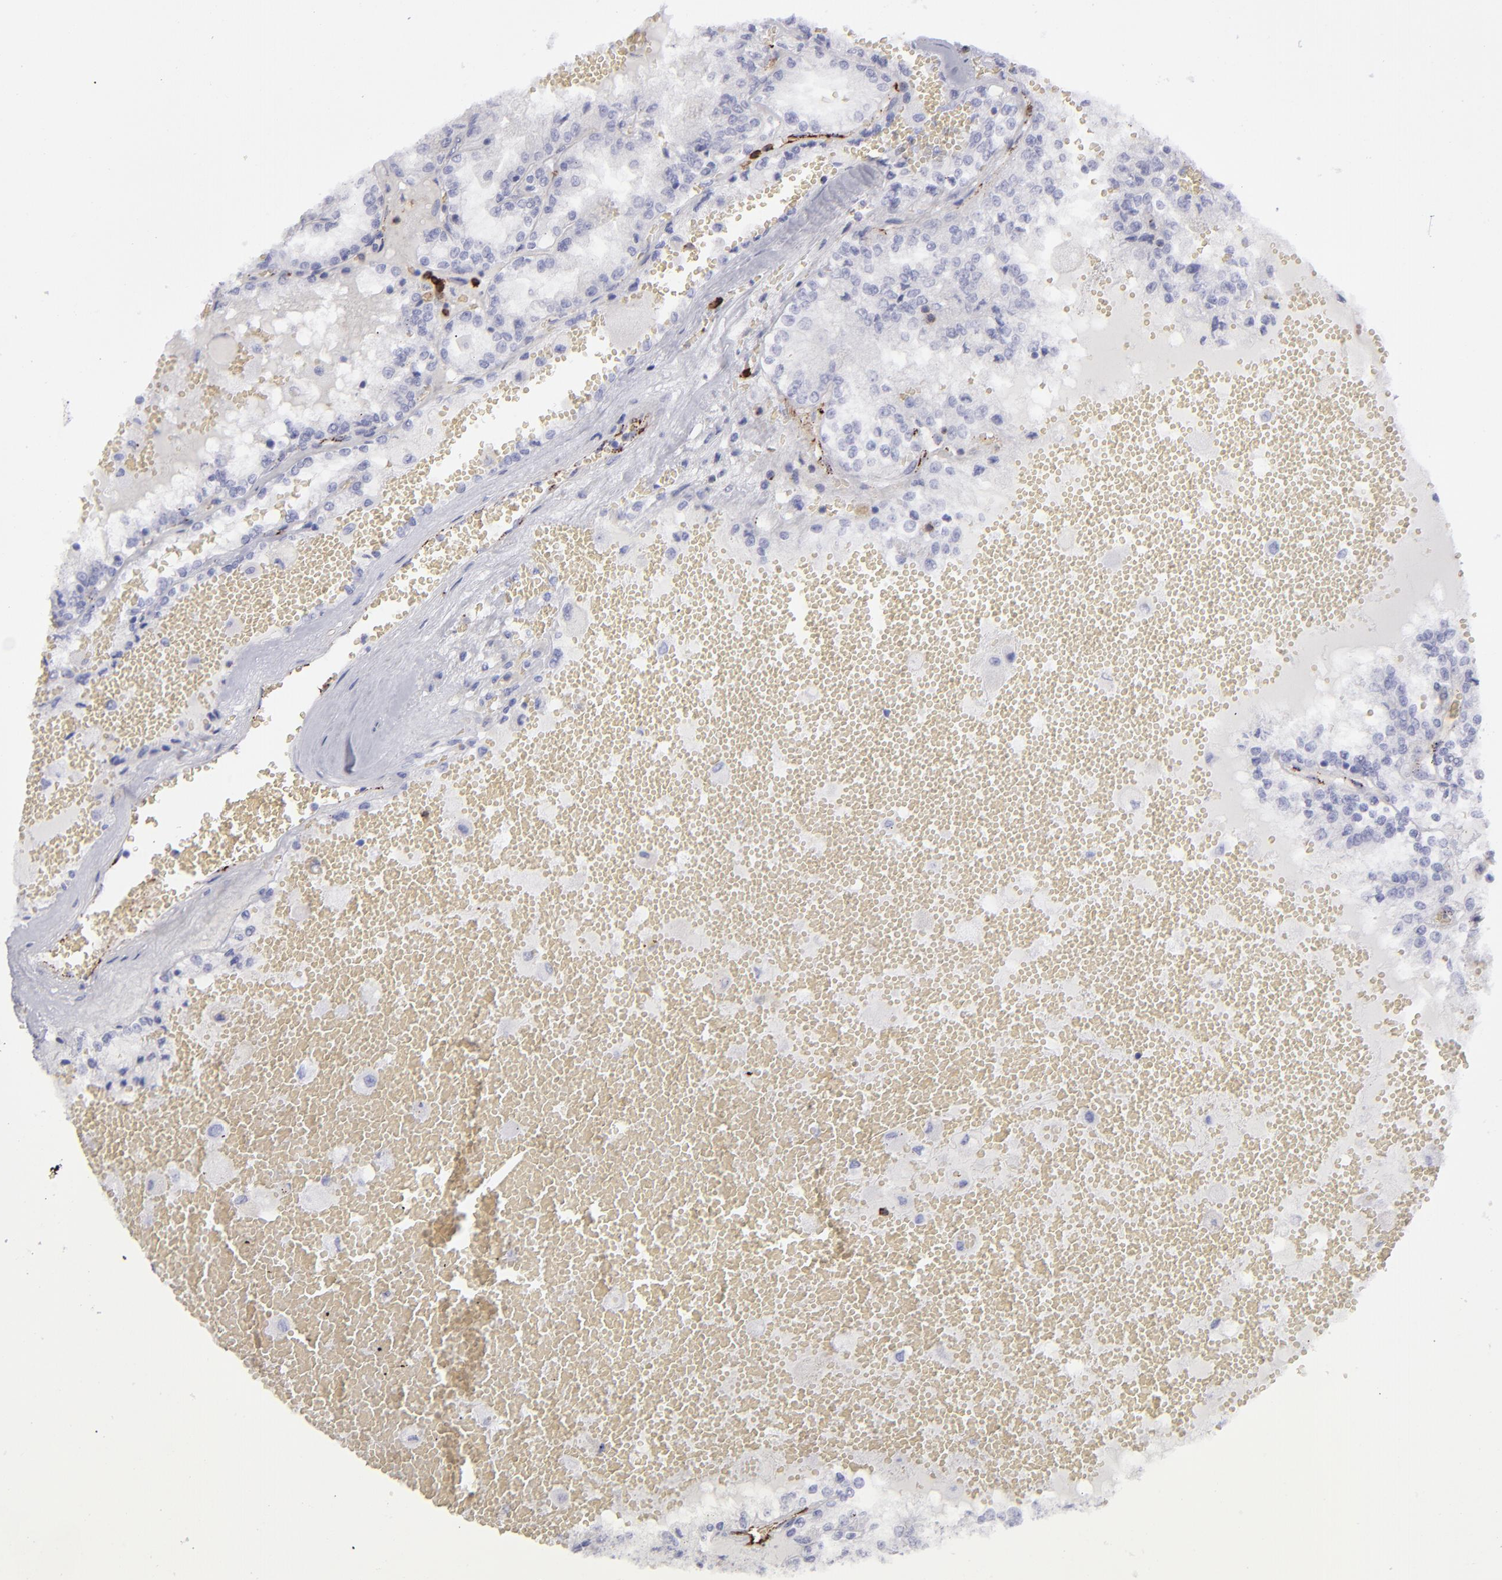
{"staining": {"intensity": "negative", "quantity": "none", "location": "none"}, "tissue": "renal cancer", "cell_type": "Tumor cells", "image_type": "cancer", "snomed": [{"axis": "morphology", "description": "Adenocarcinoma, NOS"}, {"axis": "topography", "description": "Kidney"}], "caption": "High power microscopy histopathology image of an immunohistochemistry micrograph of renal cancer, revealing no significant staining in tumor cells. (DAB immunohistochemistry, high magnification).", "gene": "CD27", "patient": {"sex": "female", "age": 56}}